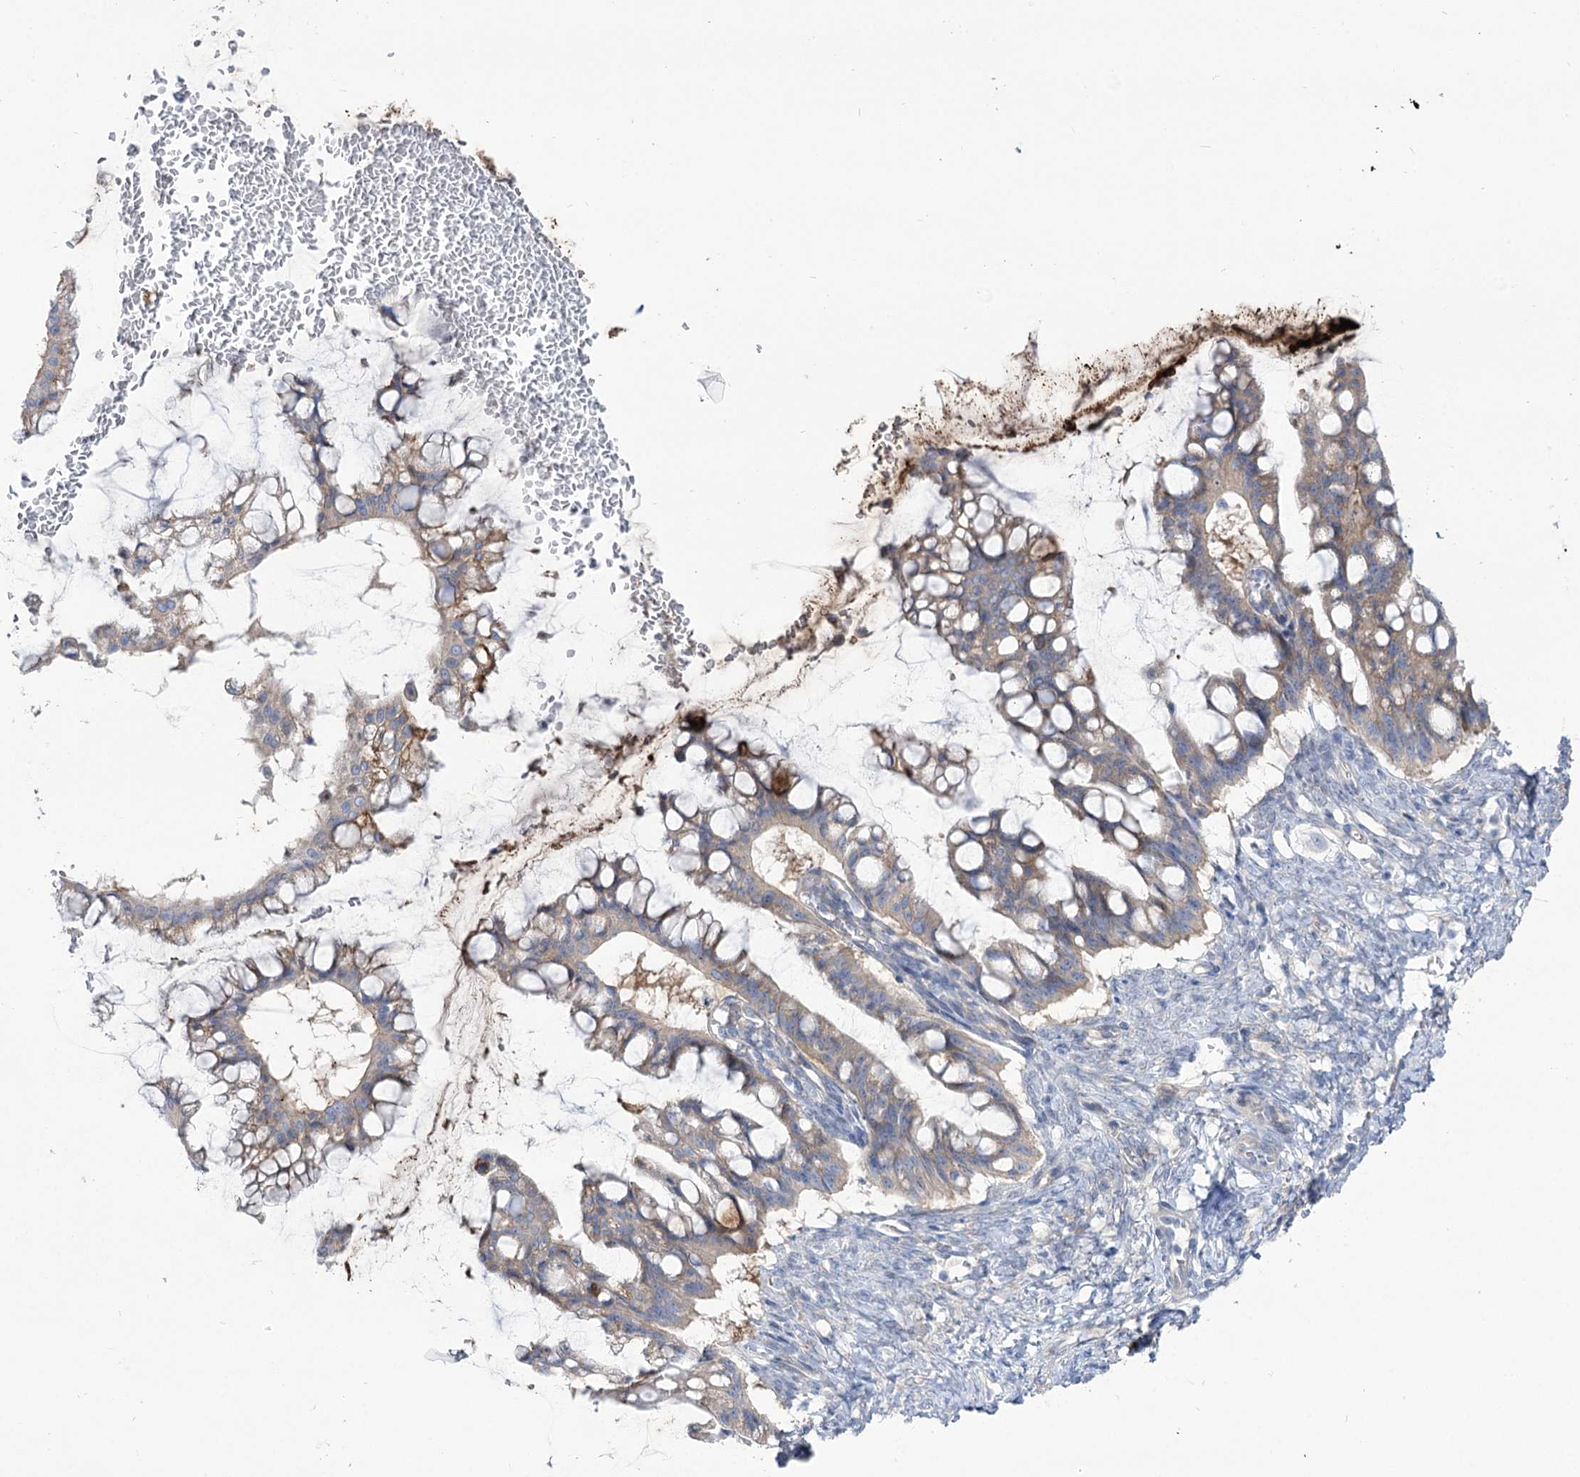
{"staining": {"intensity": "weak", "quantity": "25%-75%", "location": "cytoplasmic/membranous"}, "tissue": "ovarian cancer", "cell_type": "Tumor cells", "image_type": "cancer", "snomed": [{"axis": "morphology", "description": "Cystadenocarcinoma, mucinous, NOS"}, {"axis": "topography", "description": "Ovary"}], "caption": "Immunohistochemistry staining of ovarian cancer, which exhibits low levels of weak cytoplasmic/membranous staining in about 25%-75% of tumor cells indicating weak cytoplasmic/membranous protein expression. The staining was performed using DAB (brown) for protein detection and nuclei were counterstained in hematoxylin (blue).", "gene": "SUOX", "patient": {"sex": "female", "age": 73}}